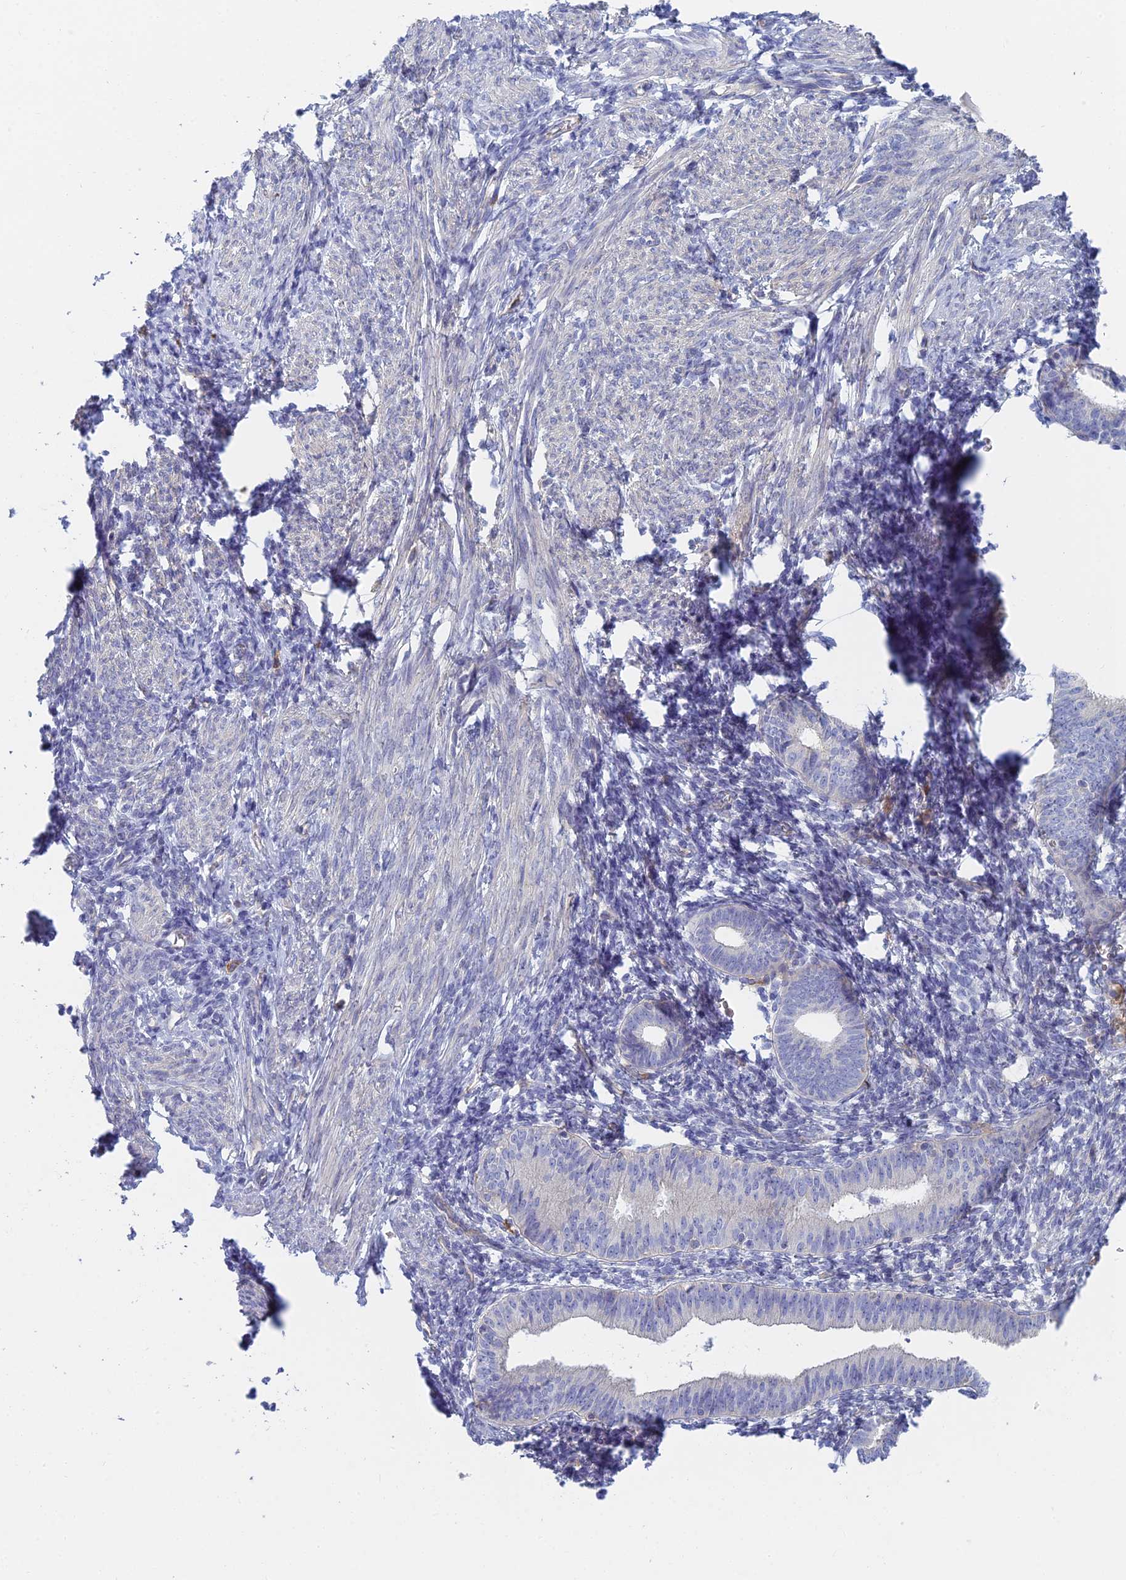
{"staining": {"intensity": "negative", "quantity": "none", "location": "none"}, "tissue": "endometrium", "cell_type": "Cells in endometrial stroma", "image_type": "normal", "snomed": [{"axis": "morphology", "description": "Normal tissue, NOS"}, {"axis": "morphology", "description": "Adenocarcinoma, NOS"}, {"axis": "topography", "description": "Endometrium"}], "caption": "Endometrium was stained to show a protein in brown. There is no significant positivity in cells in endometrial stroma. (DAB (3,3'-diaminobenzidine) IHC with hematoxylin counter stain).", "gene": "STRN4", "patient": {"sex": "female", "age": 57}}